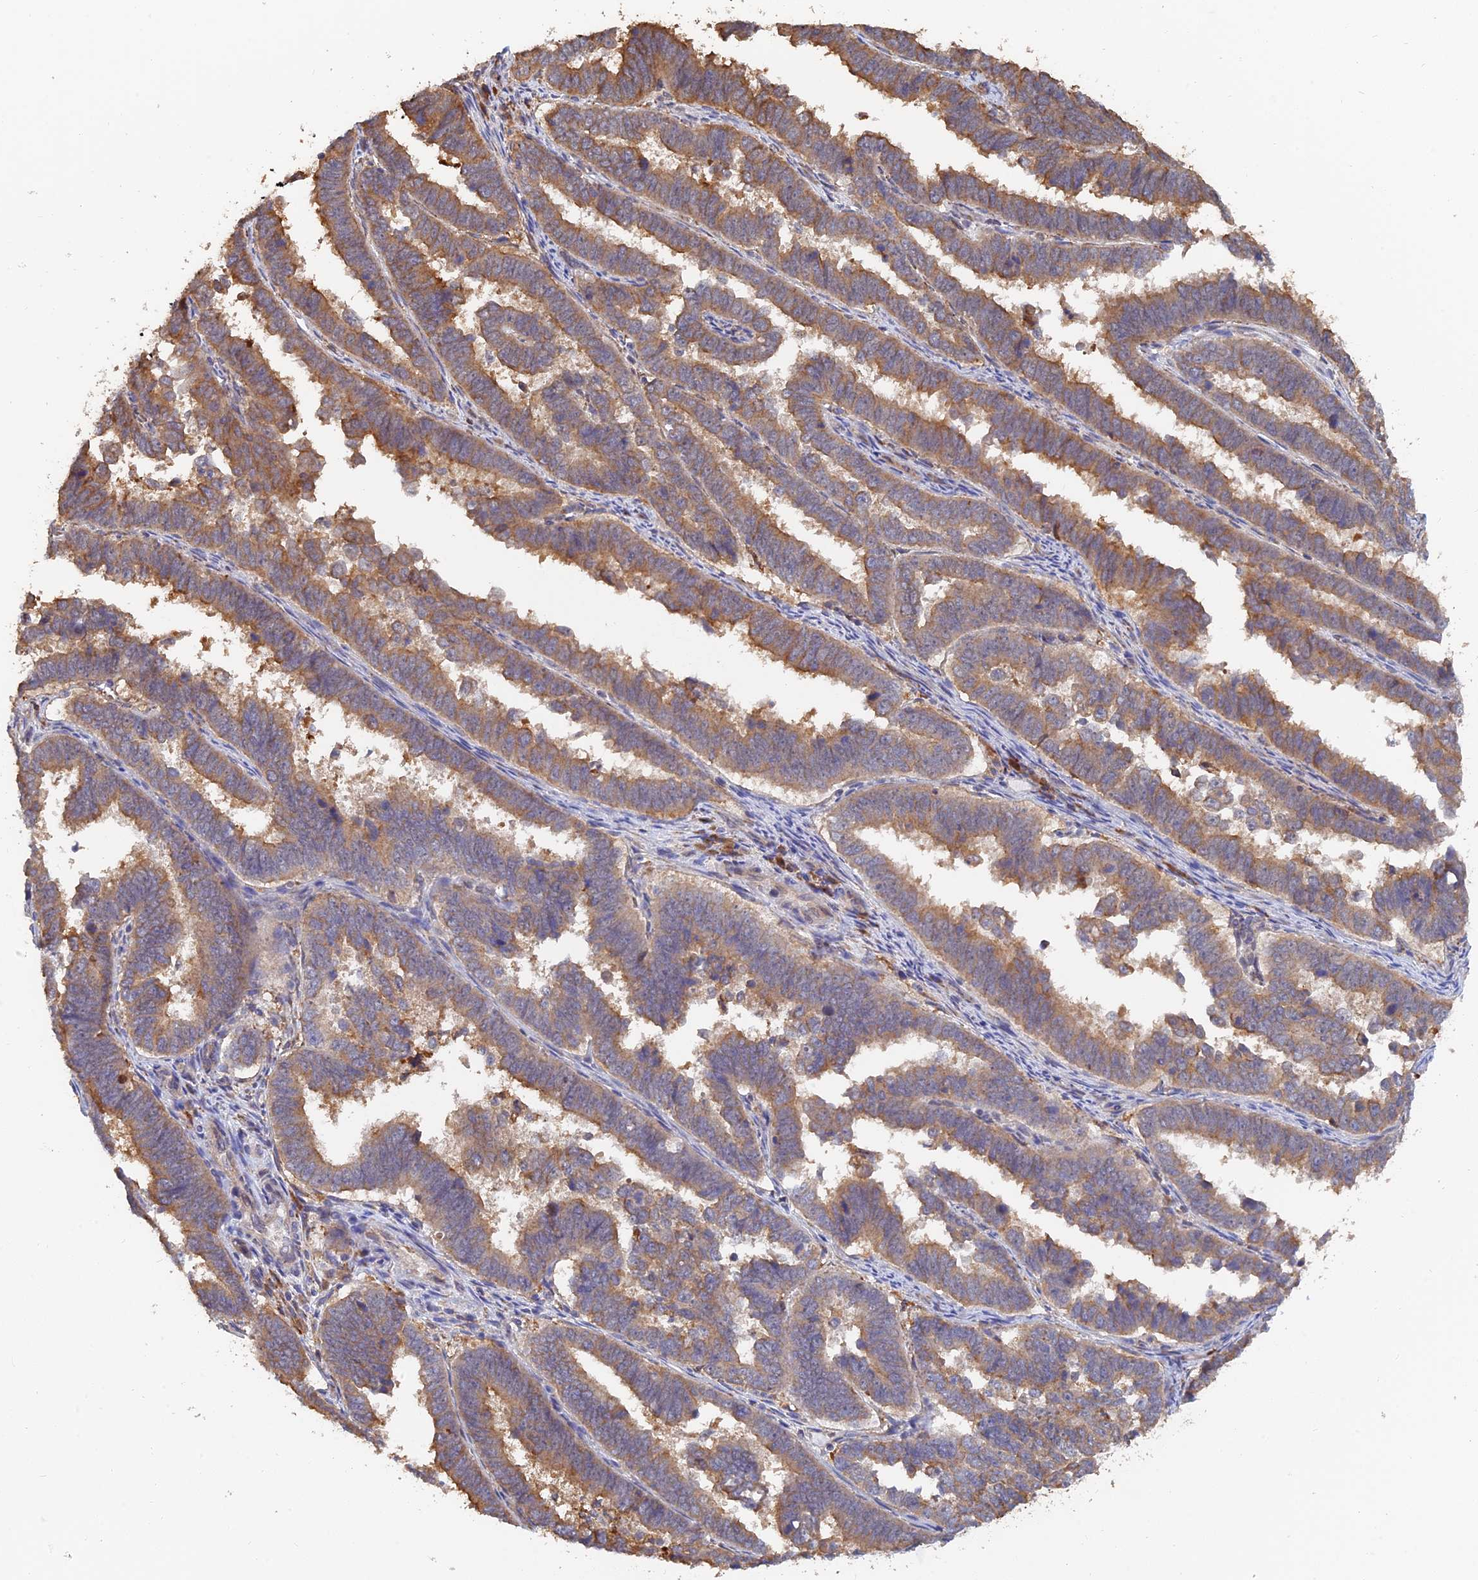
{"staining": {"intensity": "moderate", "quantity": ">75%", "location": "cytoplasmic/membranous"}, "tissue": "endometrial cancer", "cell_type": "Tumor cells", "image_type": "cancer", "snomed": [{"axis": "morphology", "description": "Adenocarcinoma, NOS"}, {"axis": "topography", "description": "Endometrium"}], "caption": "Moderate cytoplasmic/membranous expression is appreciated in about >75% of tumor cells in adenocarcinoma (endometrial).", "gene": "WBP11", "patient": {"sex": "female", "age": 75}}